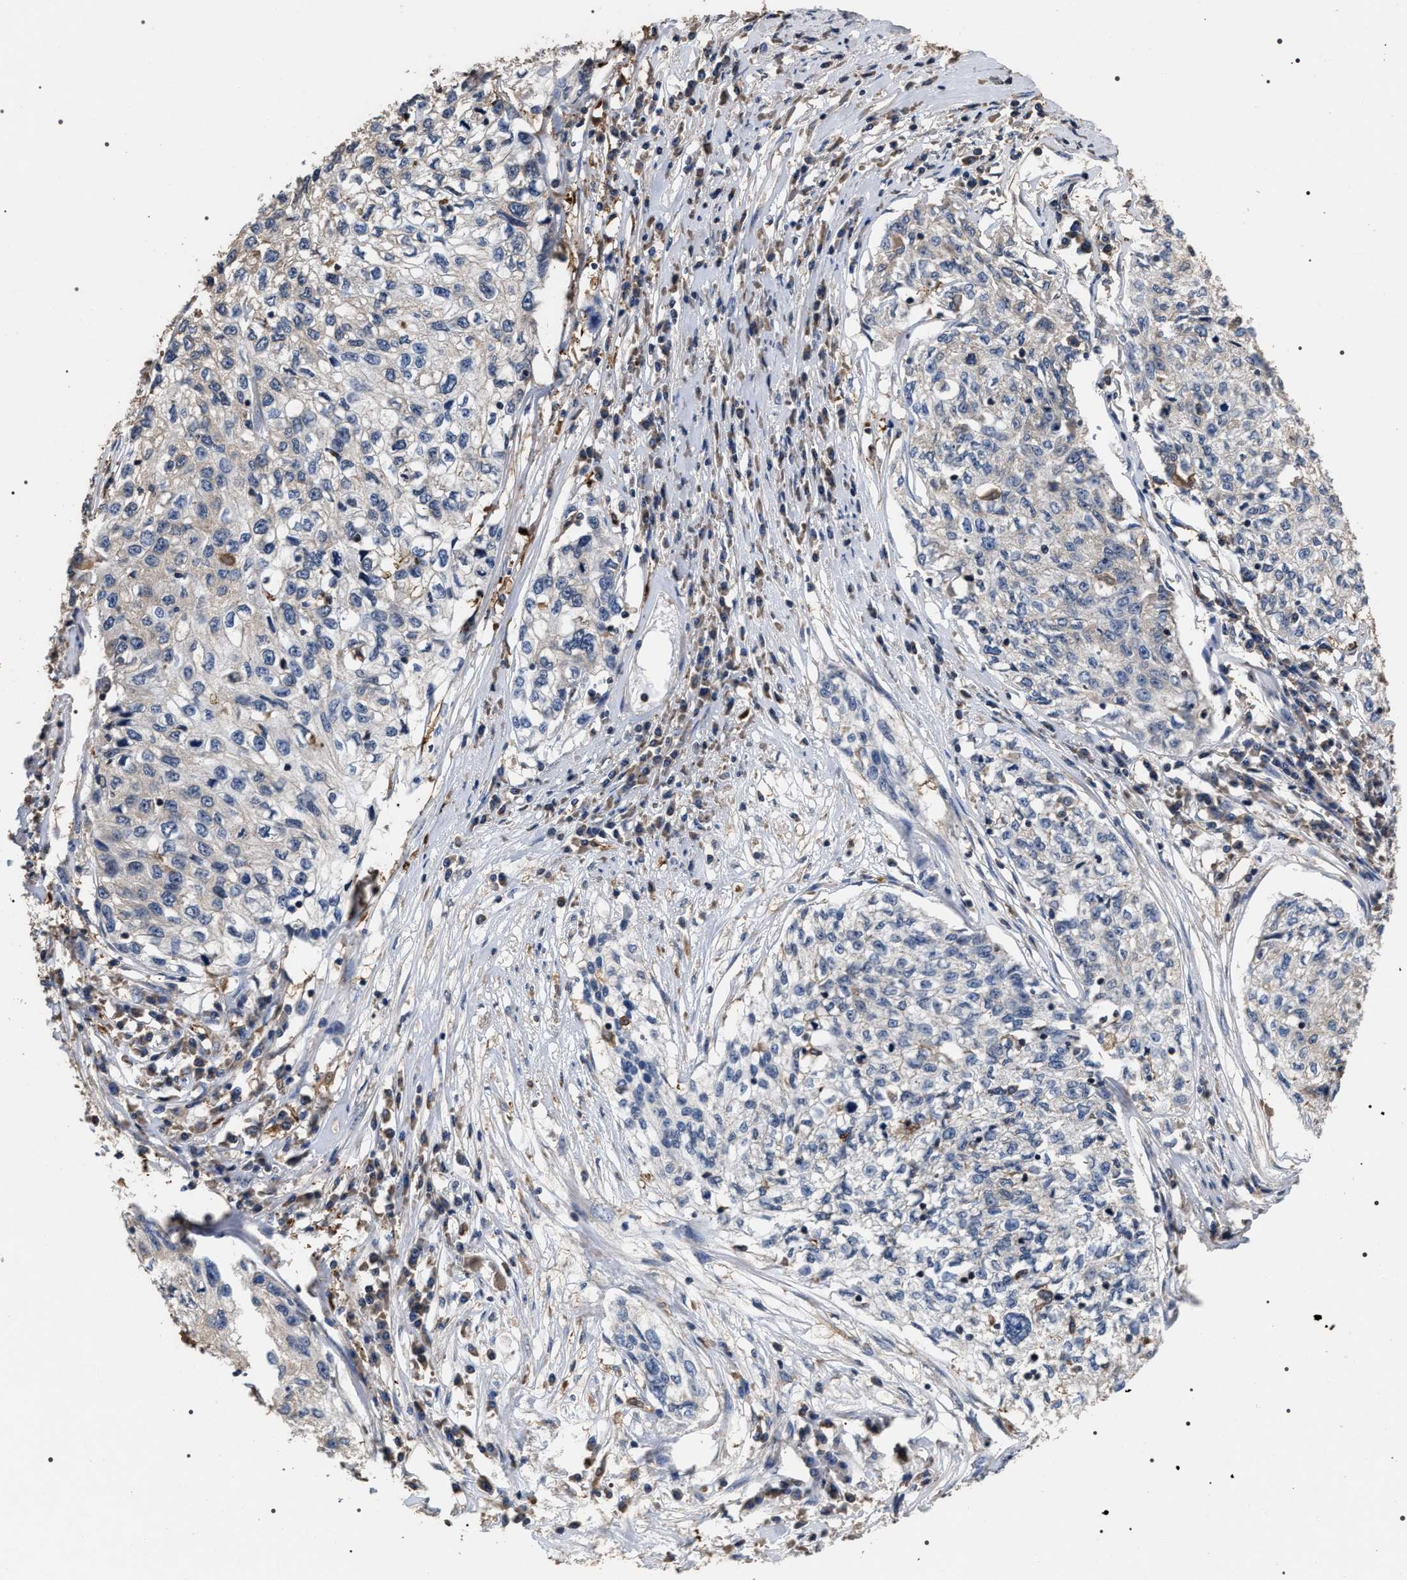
{"staining": {"intensity": "negative", "quantity": "none", "location": "none"}, "tissue": "cervical cancer", "cell_type": "Tumor cells", "image_type": "cancer", "snomed": [{"axis": "morphology", "description": "Squamous cell carcinoma, NOS"}, {"axis": "topography", "description": "Cervix"}], "caption": "This is an immunohistochemistry histopathology image of cervical squamous cell carcinoma. There is no positivity in tumor cells.", "gene": "UPF3A", "patient": {"sex": "female", "age": 57}}